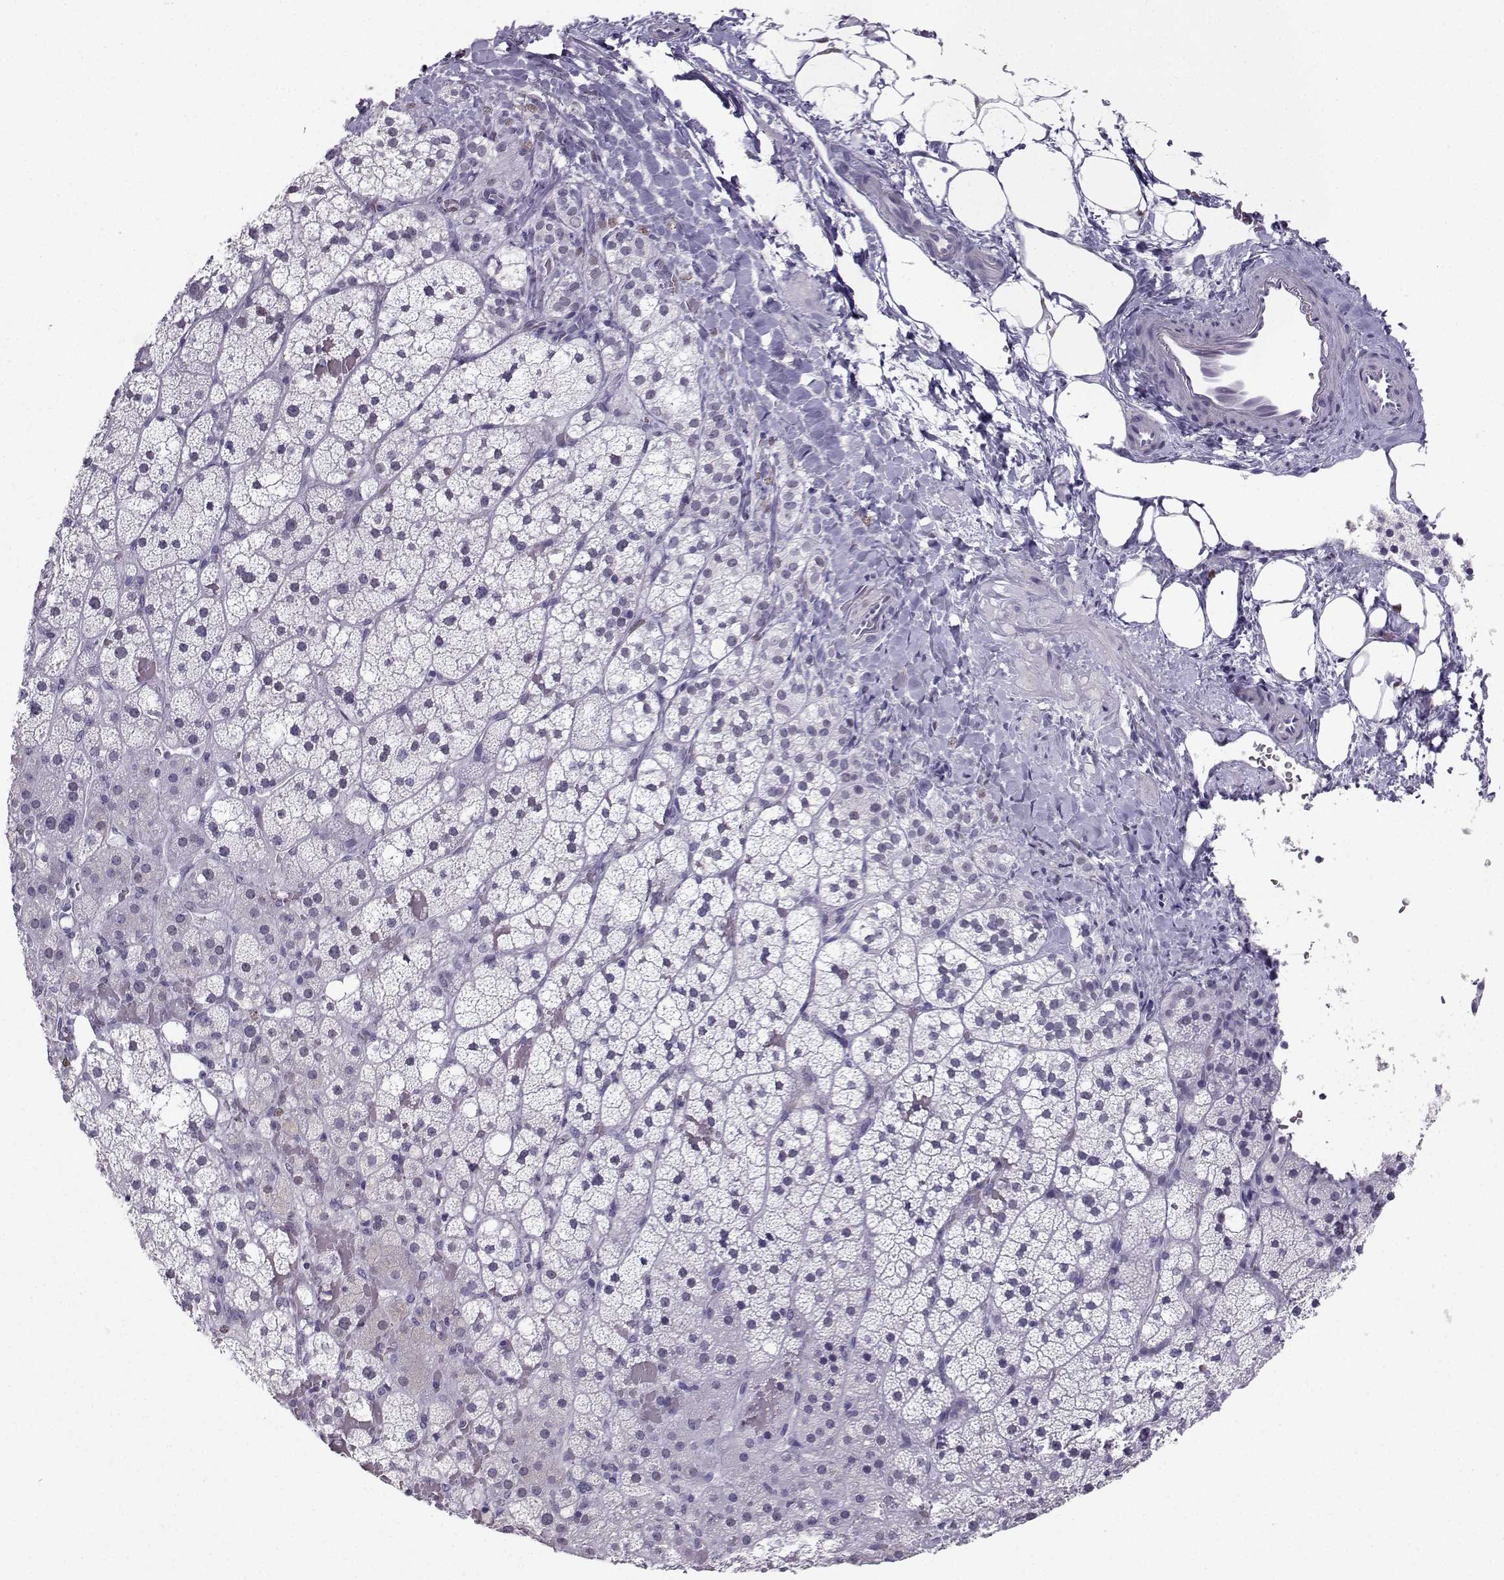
{"staining": {"intensity": "weak", "quantity": "<25%", "location": "nuclear"}, "tissue": "adrenal gland", "cell_type": "Glandular cells", "image_type": "normal", "snomed": [{"axis": "morphology", "description": "Normal tissue, NOS"}, {"axis": "topography", "description": "Adrenal gland"}], "caption": "Immunohistochemistry (IHC) photomicrograph of unremarkable adrenal gland: human adrenal gland stained with DAB (3,3'-diaminobenzidine) displays no significant protein staining in glandular cells. (DAB IHC visualized using brightfield microscopy, high magnification).", "gene": "TEDC2", "patient": {"sex": "male", "age": 53}}